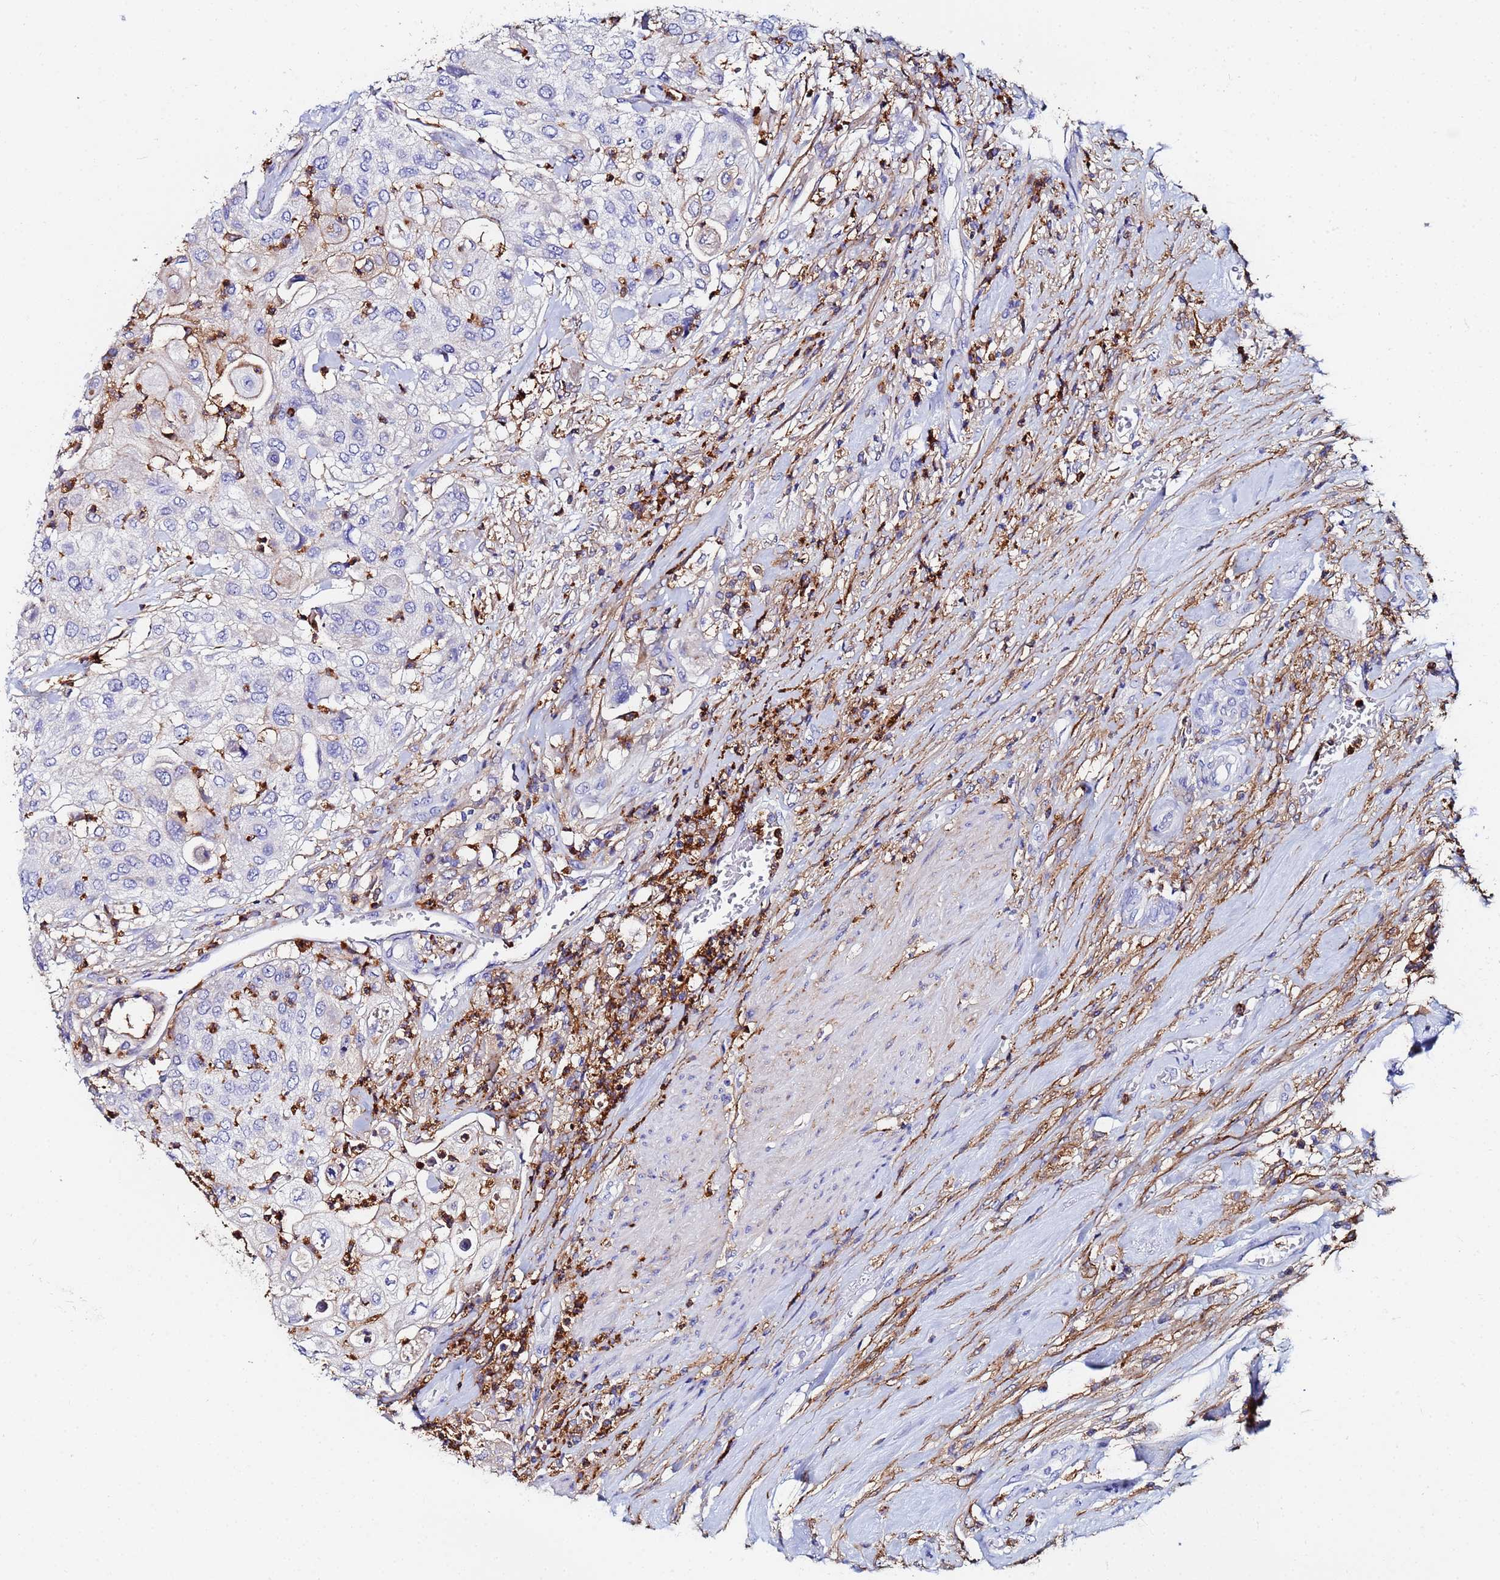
{"staining": {"intensity": "negative", "quantity": "none", "location": "none"}, "tissue": "urothelial cancer", "cell_type": "Tumor cells", "image_type": "cancer", "snomed": [{"axis": "morphology", "description": "Urothelial carcinoma, High grade"}, {"axis": "topography", "description": "Urinary bladder"}], "caption": "The IHC micrograph has no significant expression in tumor cells of urothelial carcinoma (high-grade) tissue.", "gene": "BASP1", "patient": {"sex": "female", "age": 79}}